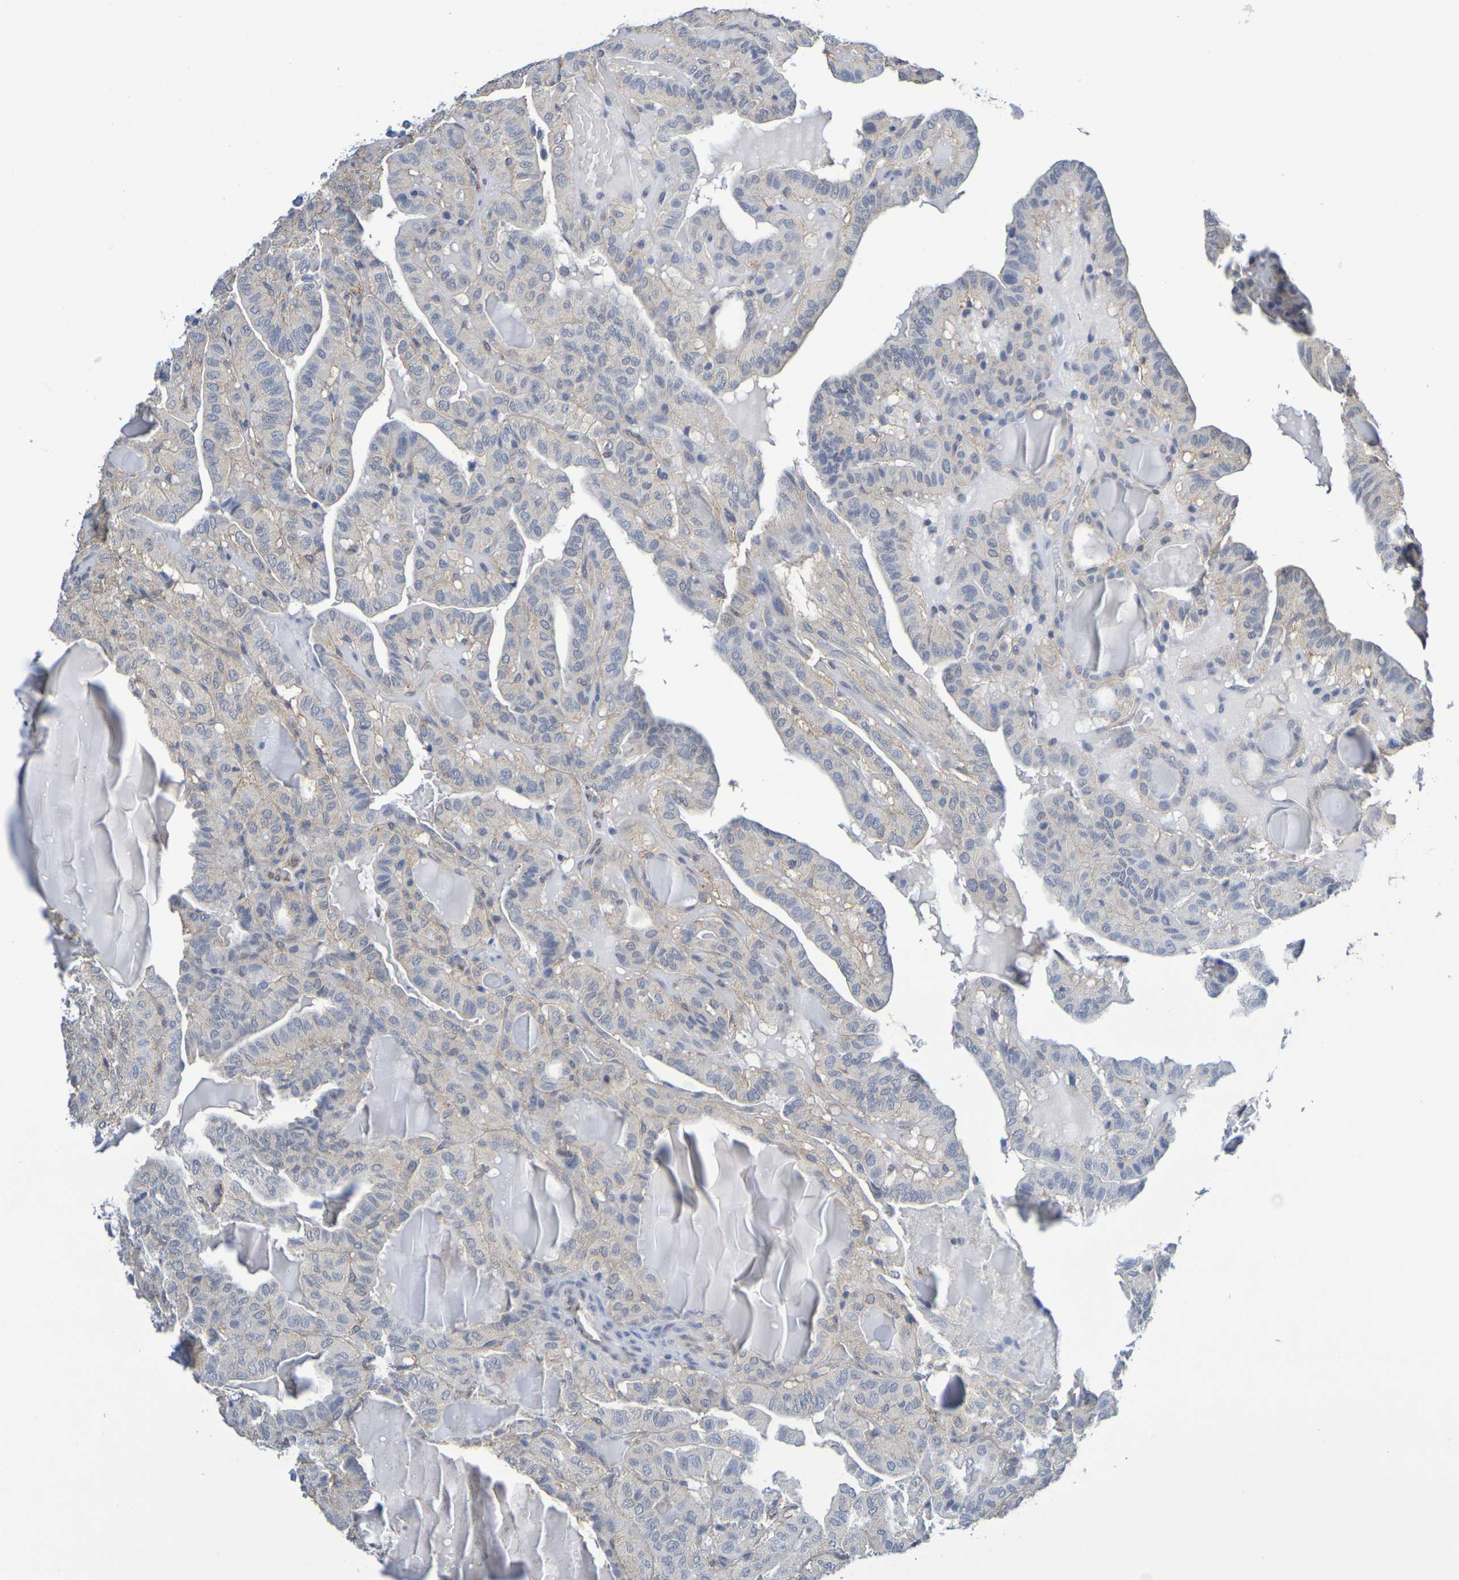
{"staining": {"intensity": "weak", "quantity": ">75%", "location": "cytoplasmic/membranous"}, "tissue": "thyroid cancer", "cell_type": "Tumor cells", "image_type": "cancer", "snomed": [{"axis": "morphology", "description": "Papillary adenocarcinoma, NOS"}, {"axis": "topography", "description": "Thyroid gland"}], "caption": "Brown immunohistochemical staining in thyroid cancer (papillary adenocarcinoma) demonstrates weak cytoplasmic/membranous expression in about >75% of tumor cells.", "gene": "CHRNB1", "patient": {"sex": "male", "age": 77}}